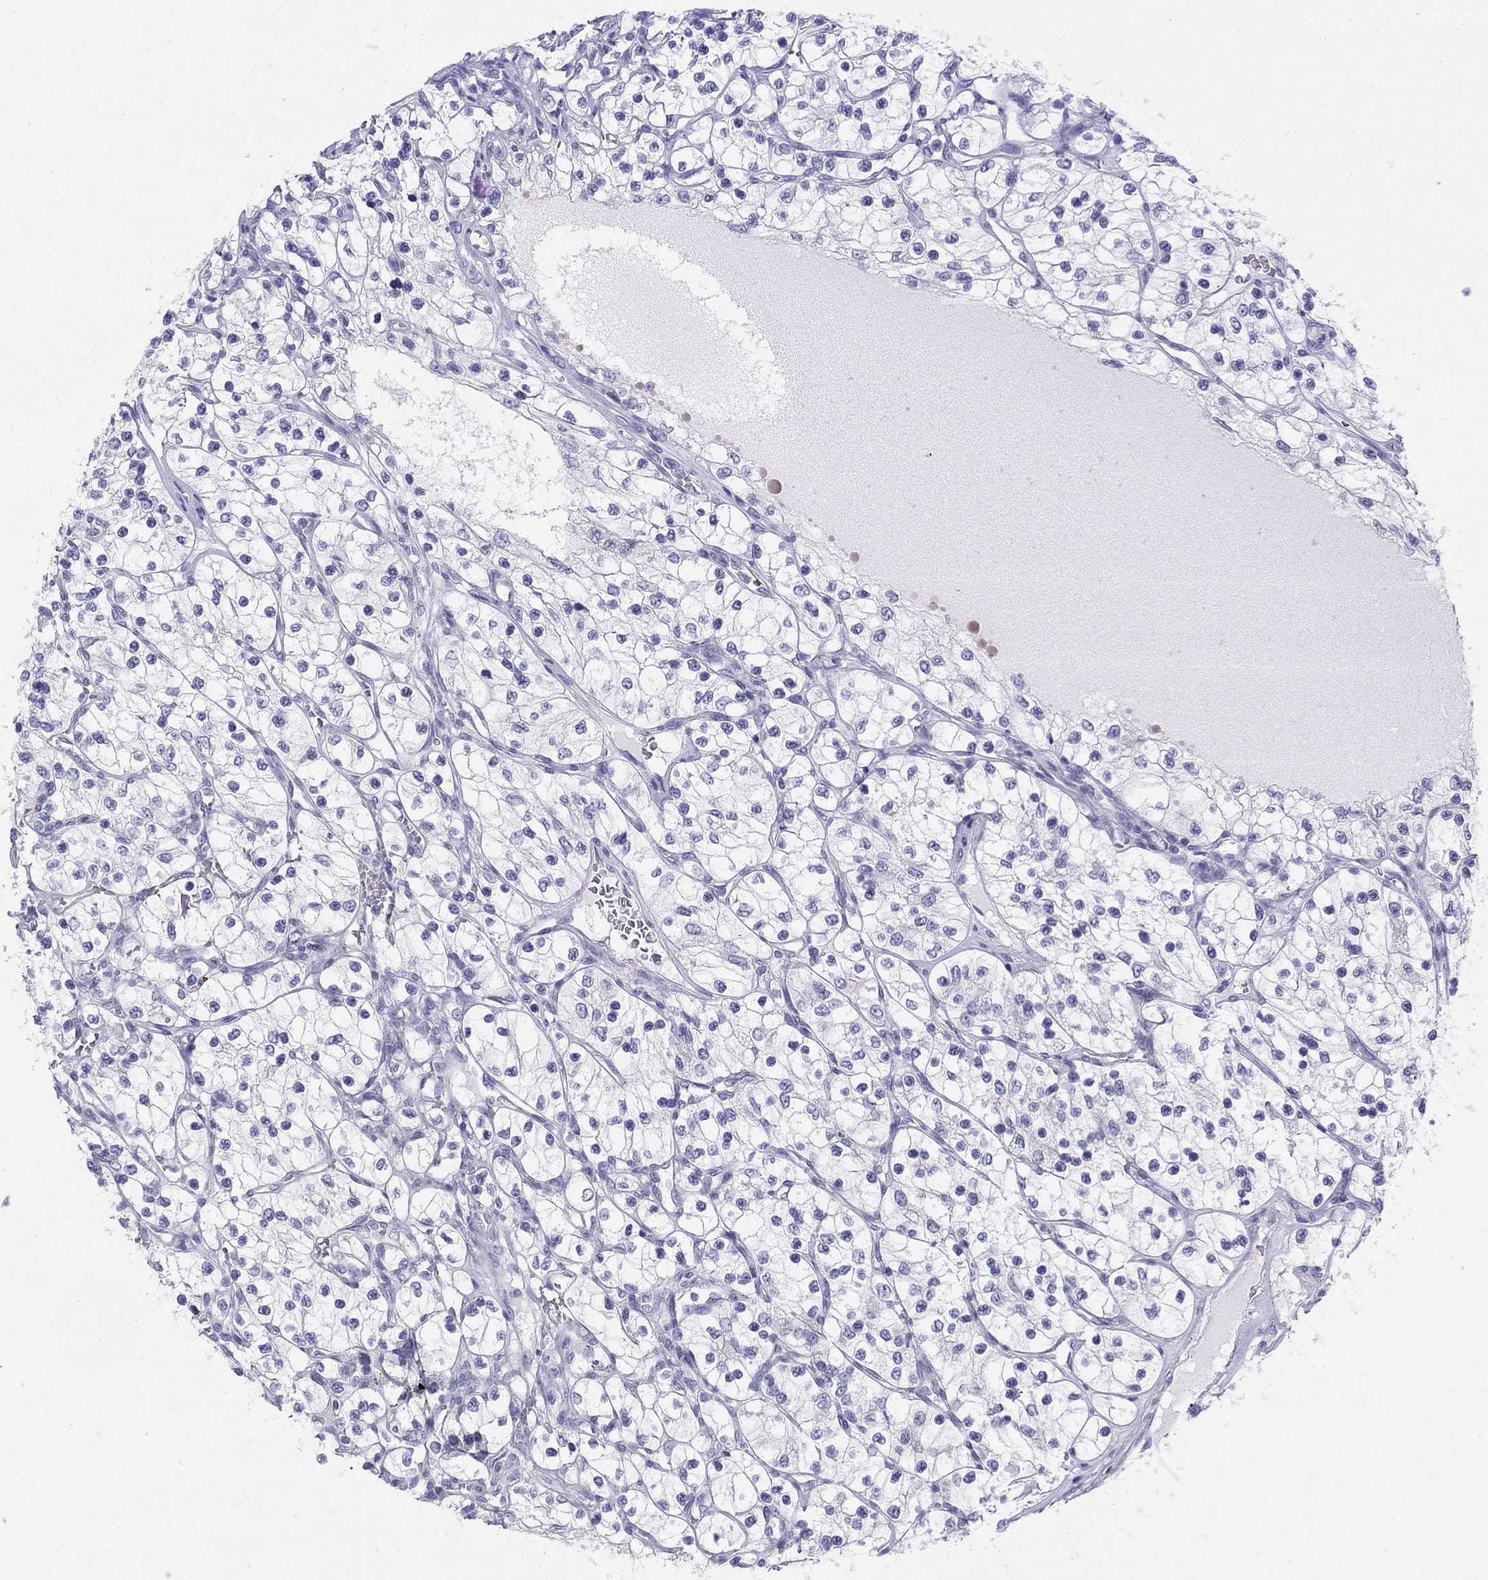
{"staining": {"intensity": "negative", "quantity": "none", "location": "none"}, "tissue": "renal cancer", "cell_type": "Tumor cells", "image_type": "cancer", "snomed": [{"axis": "morphology", "description": "Adenocarcinoma, NOS"}, {"axis": "topography", "description": "Kidney"}], "caption": "Protein analysis of renal cancer (adenocarcinoma) reveals no significant expression in tumor cells.", "gene": "MAGEB6", "patient": {"sex": "female", "age": 69}}